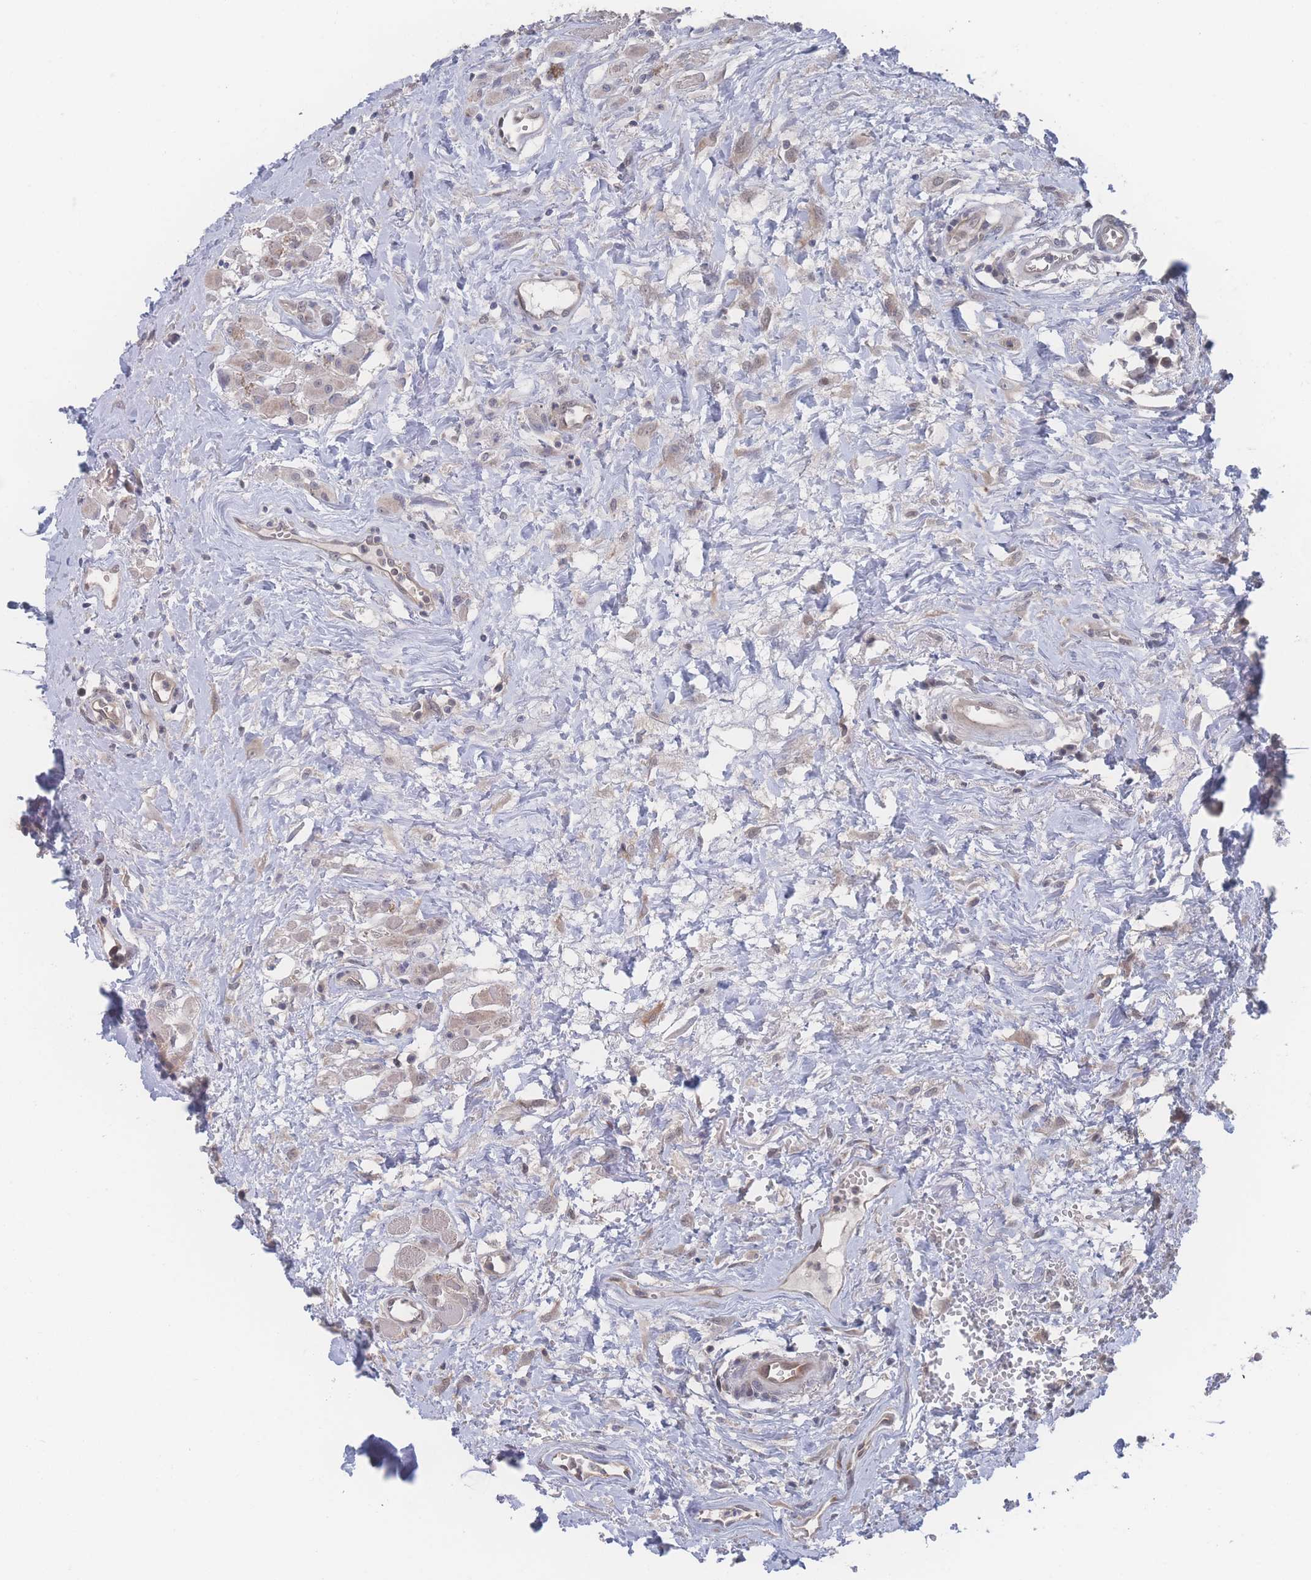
{"staining": {"intensity": "negative", "quantity": "none", "location": "none"}, "tissue": "head and neck cancer", "cell_type": "Tumor cells", "image_type": "cancer", "snomed": [{"axis": "morphology", "description": "Squamous cell carcinoma, NOS"}, {"axis": "topography", "description": "Head-Neck"}], "caption": "IHC of squamous cell carcinoma (head and neck) exhibits no positivity in tumor cells.", "gene": "NBEAL1", "patient": {"sex": "female", "age": 70}}